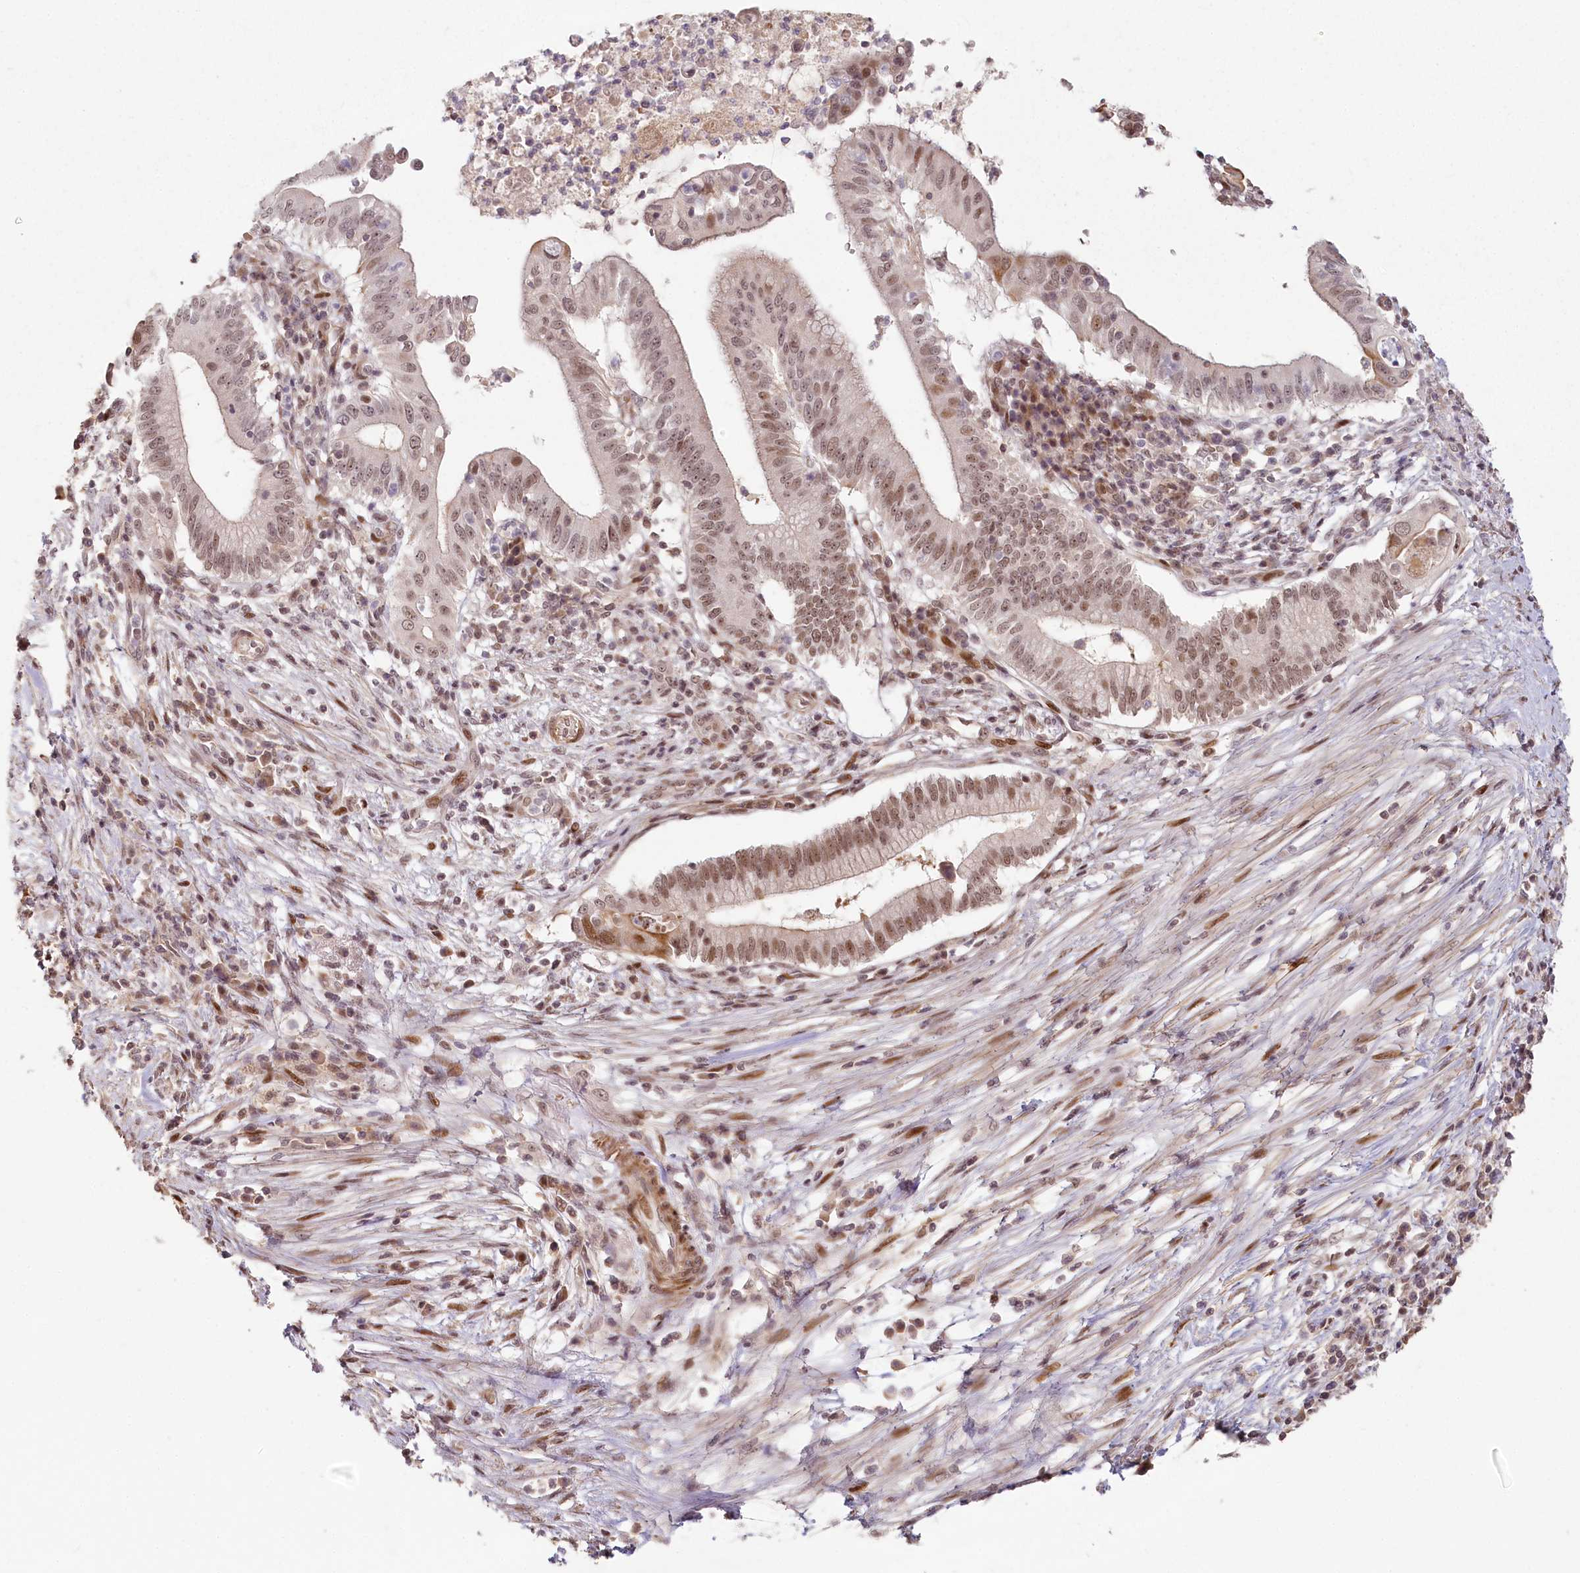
{"staining": {"intensity": "moderate", "quantity": "25%-75%", "location": "cytoplasmic/membranous,nuclear"}, "tissue": "pancreatic cancer", "cell_type": "Tumor cells", "image_type": "cancer", "snomed": [{"axis": "morphology", "description": "Adenocarcinoma, NOS"}, {"axis": "topography", "description": "Pancreas"}], "caption": "Pancreatic adenocarcinoma was stained to show a protein in brown. There is medium levels of moderate cytoplasmic/membranous and nuclear positivity in about 25%-75% of tumor cells. (DAB (3,3'-diaminobenzidine) IHC, brown staining for protein, blue staining for nuclei).", "gene": "FAM204A", "patient": {"sex": "male", "age": 68}}